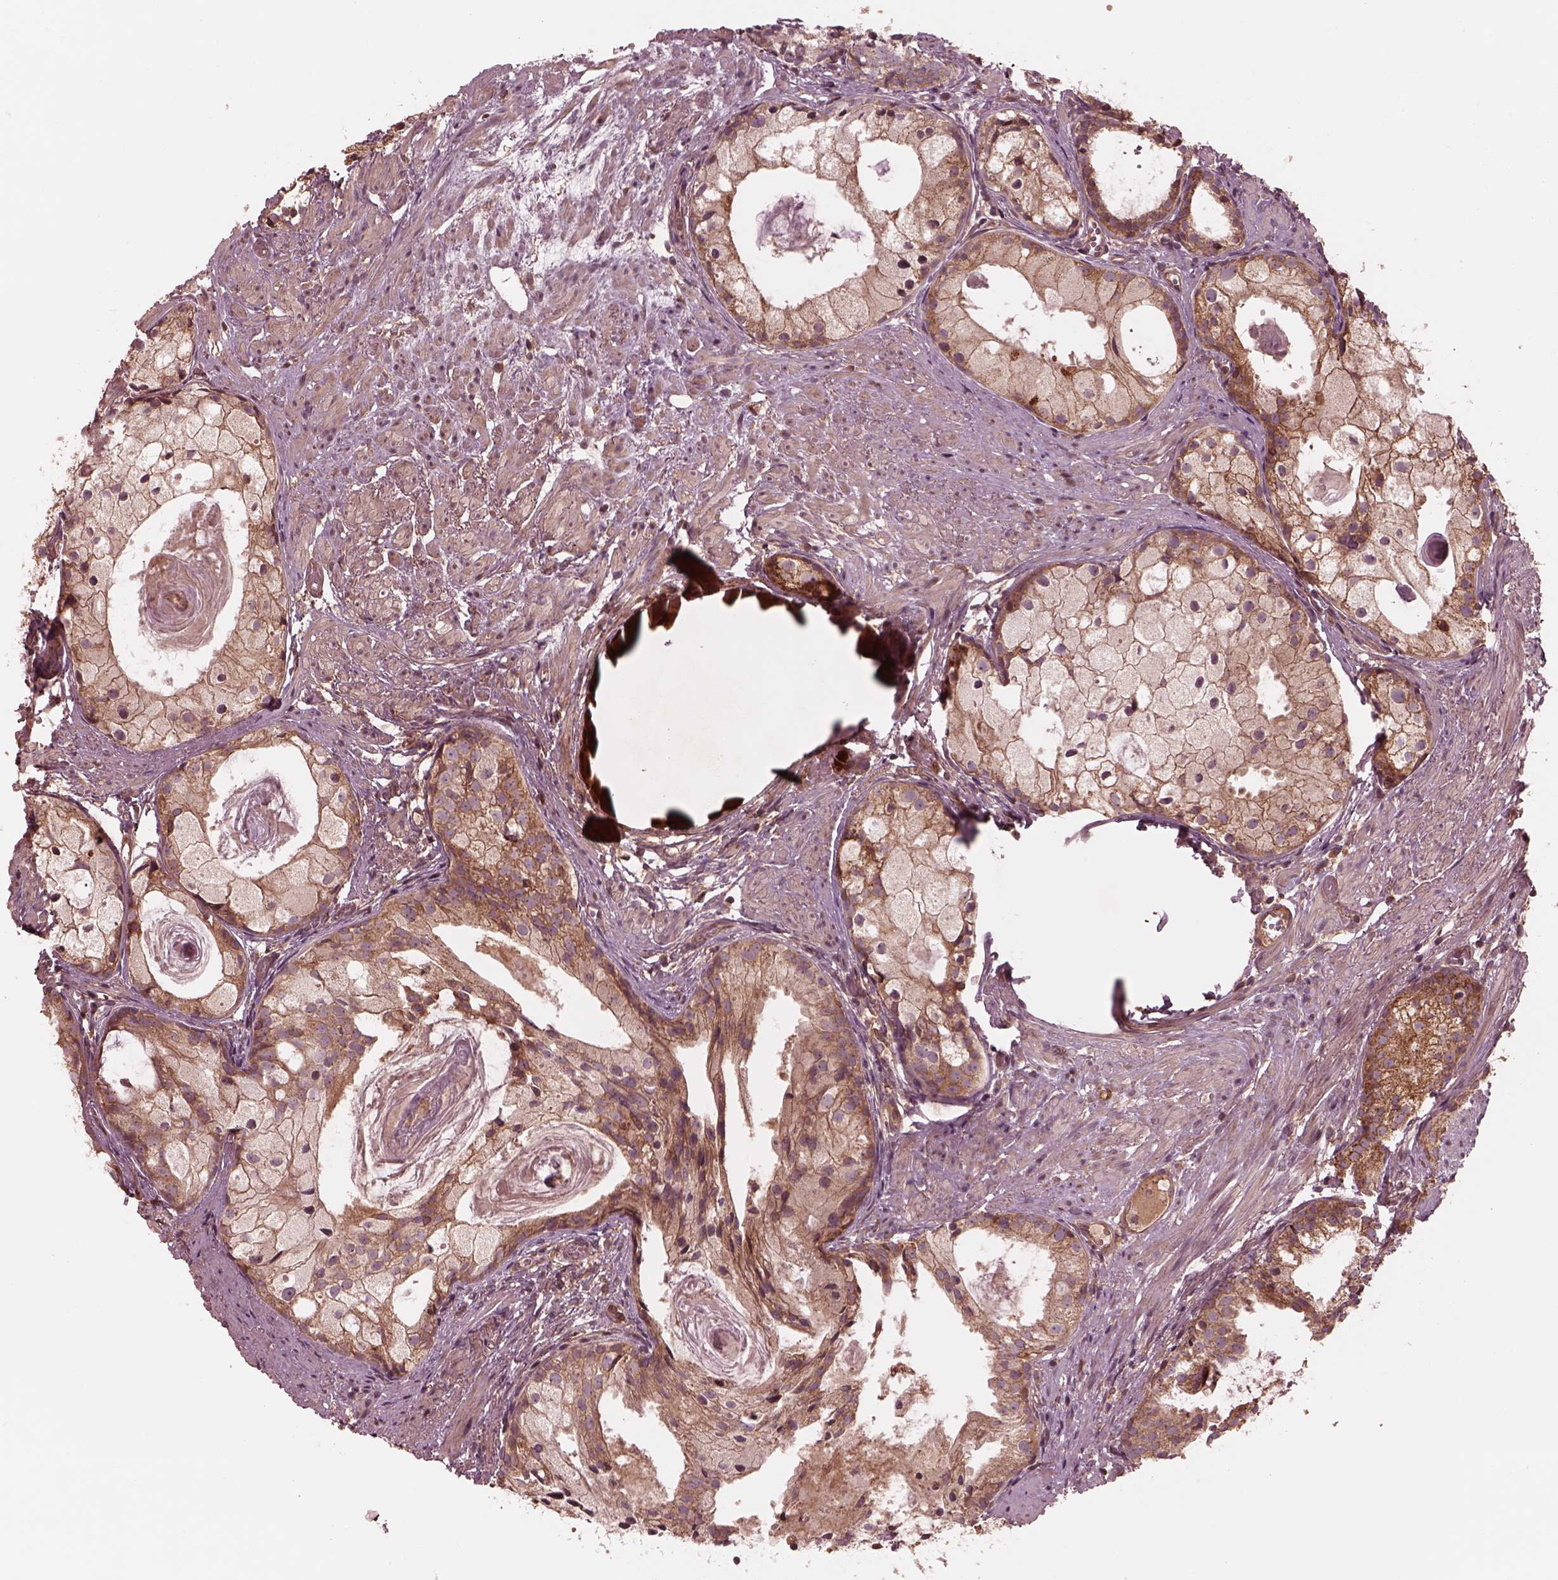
{"staining": {"intensity": "moderate", "quantity": ">75%", "location": "cytoplasmic/membranous"}, "tissue": "prostate cancer", "cell_type": "Tumor cells", "image_type": "cancer", "snomed": [{"axis": "morphology", "description": "Adenocarcinoma, High grade"}, {"axis": "topography", "description": "Prostate"}], "caption": "This is a micrograph of IHC staining of adenocarcinoma (high-grade) (prostate), which shows moderate positivity in the cytoplasmic/membranous of tumor cells.", "gene": "PIK3R2", "patient": {"sex": "male", "age": 85}}